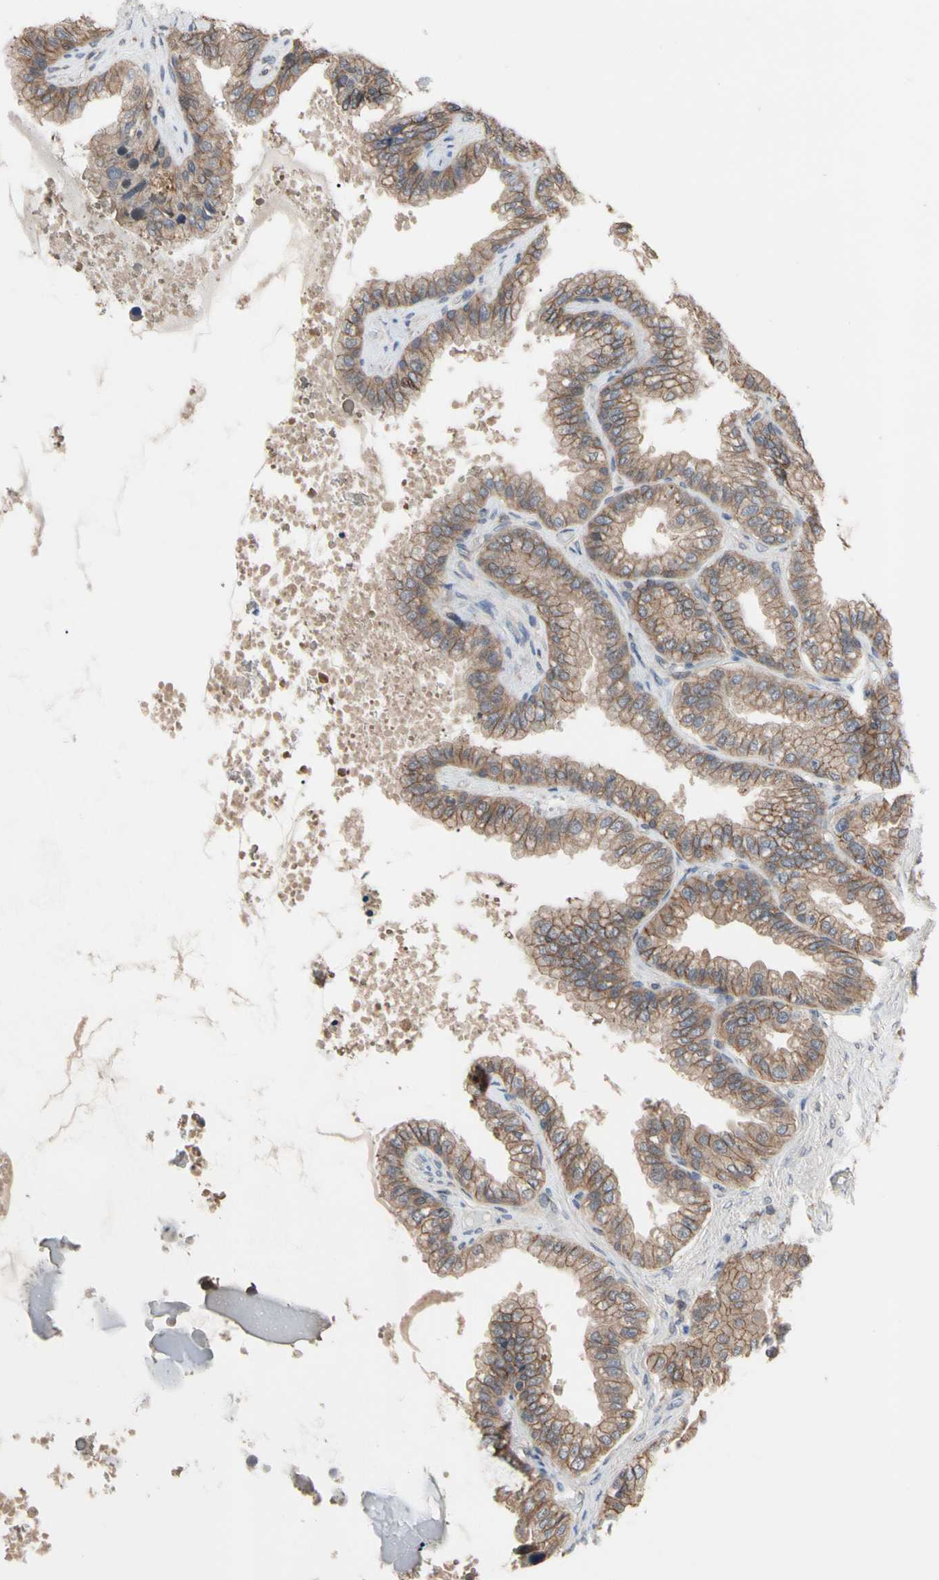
{"staining": {"intensity": "moderate", "quantity": ">75%", "location": "cytoplasmic/membranous"}, "tissue": "seminal vesicle", "cell_type": "Glandular cells", "image_type": "normal", "snomed": [{"axis": "morphology", "description": "Normal tissue, NOS"}, {"axis": "topography", "description": "Seminal veicle"}], "caption": "A medium amount of moderate cytoplasmic/membranous staining is identified in approximately >75% of glandular cells in normal seminal vesicle. (brown staining indicates protein expression, while blue staining denotes nuclei).", "gene": "DPP8", "patient": {"sex": "male", "age": 46}}